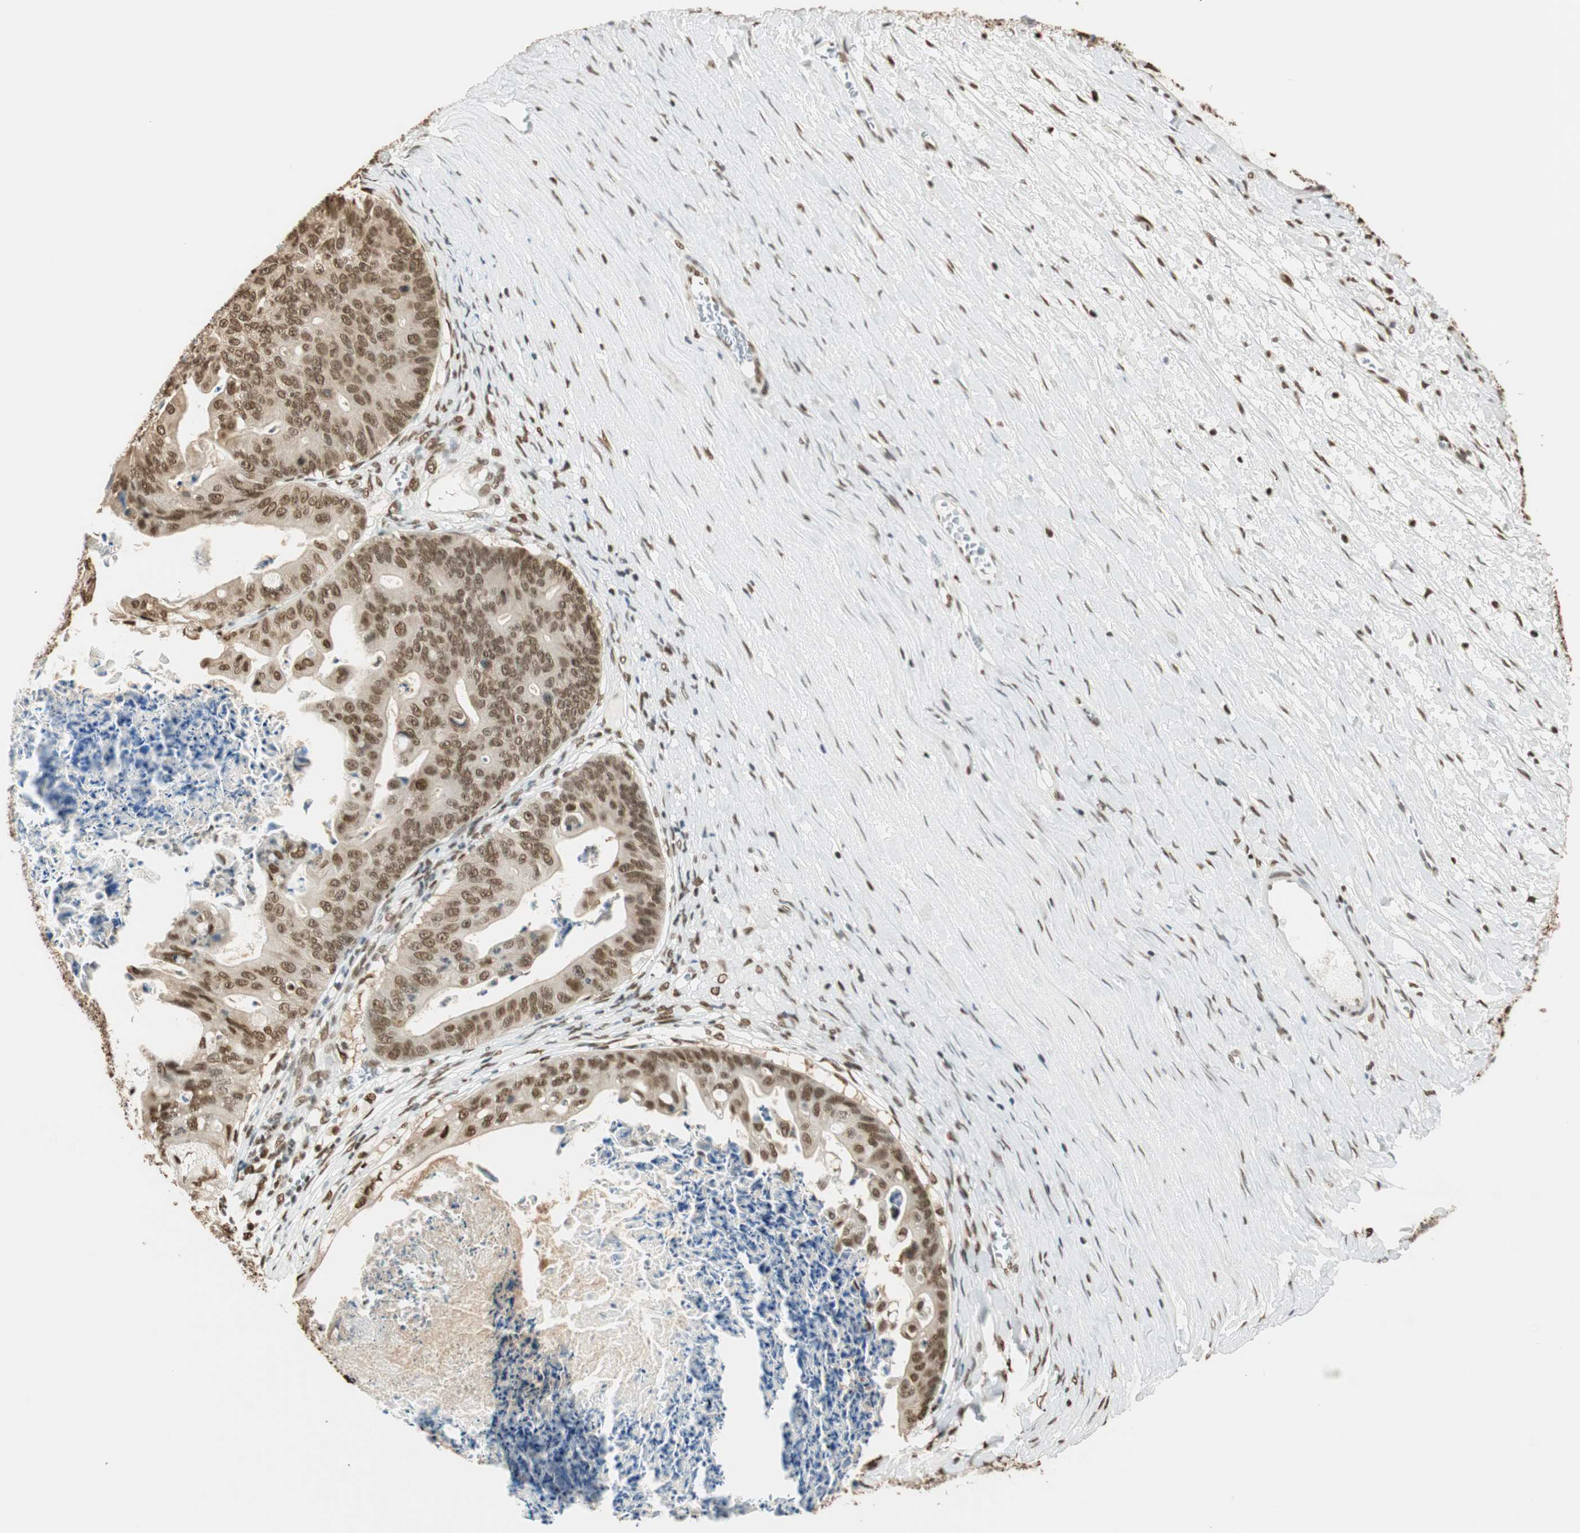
{"staining": {"intensity": "moderate", "quantity": ">75%", "location": "nuclear"}, "tissue": "ovarian cancer", "cell_type": "Tumor cells", "image_type": "cancer", "snomed": [{"axis": "morphology", "description": "Cystadenocarcinoma, mucinous, NOS"}, {"axis": "topography", "description": "Ovary"}], "caption": "The micrograph shows a brown stain indicating the presence of a protein in the nuclear of tumor cells in ovarian mucinous cystadenocarcinoma. (Brightfield microscopy of DAB IHC at high magnification).", "gene": "FANCG", "patient": {"sex": "female", "age": 37}}